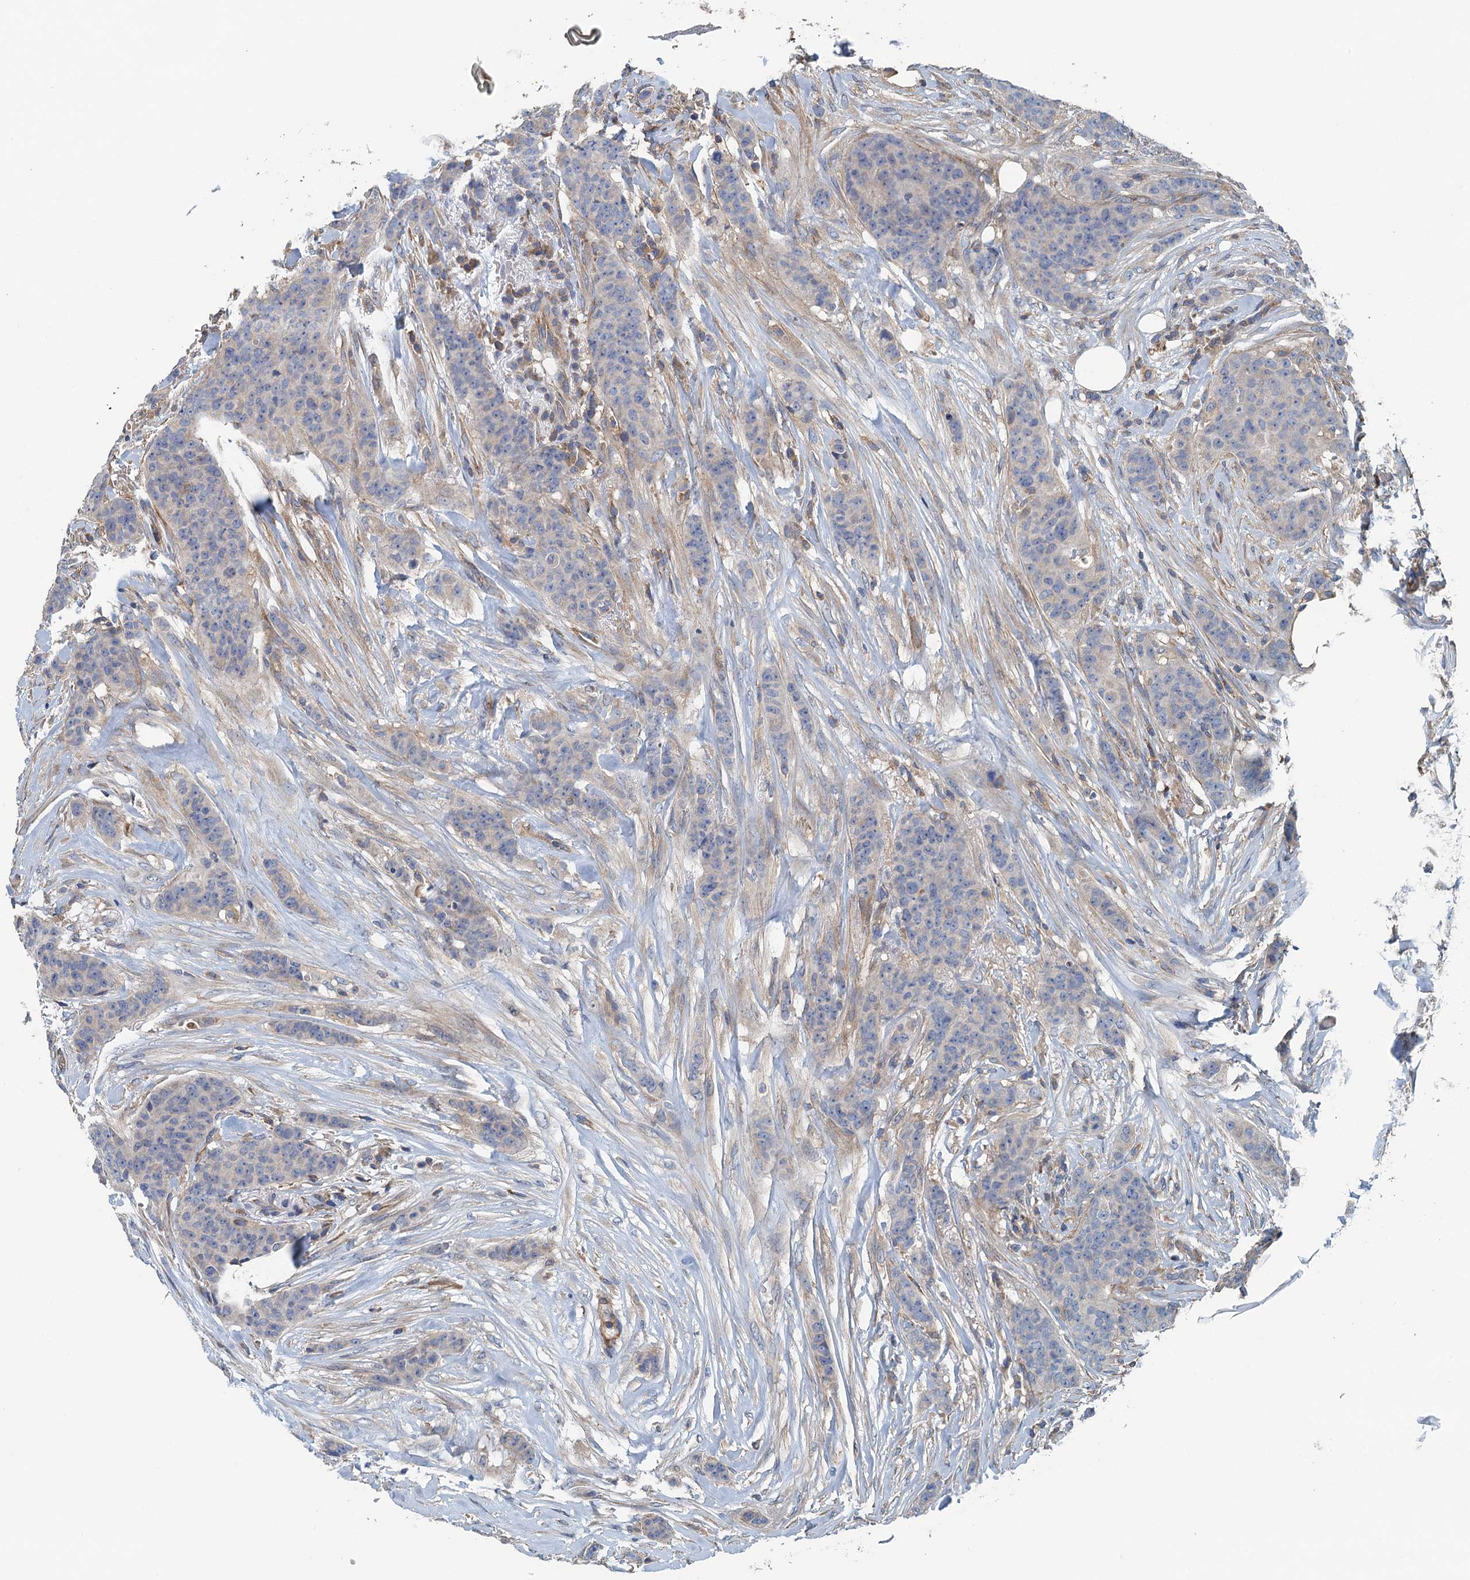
{"staining": {"intensity": "negative", "quantity": "none", "location": "none"}, "tissue": "breast cancer", "cell_type": "Tumor cells", "image_type": "cancer", "snomed": [{"axis": "morphology", "description": "Duct carcinoma"}, {"axis": "topography", "description": "Breast"}], "caption": "An immunohistochemistry (IHC) image of breast invasive ductal carcinoma is shown. There is no staining in tumor cells of breast invasive ductal carcinoma.", "gene": "PPP1R14D", "patient": {"sex": "female", "age": 40}}